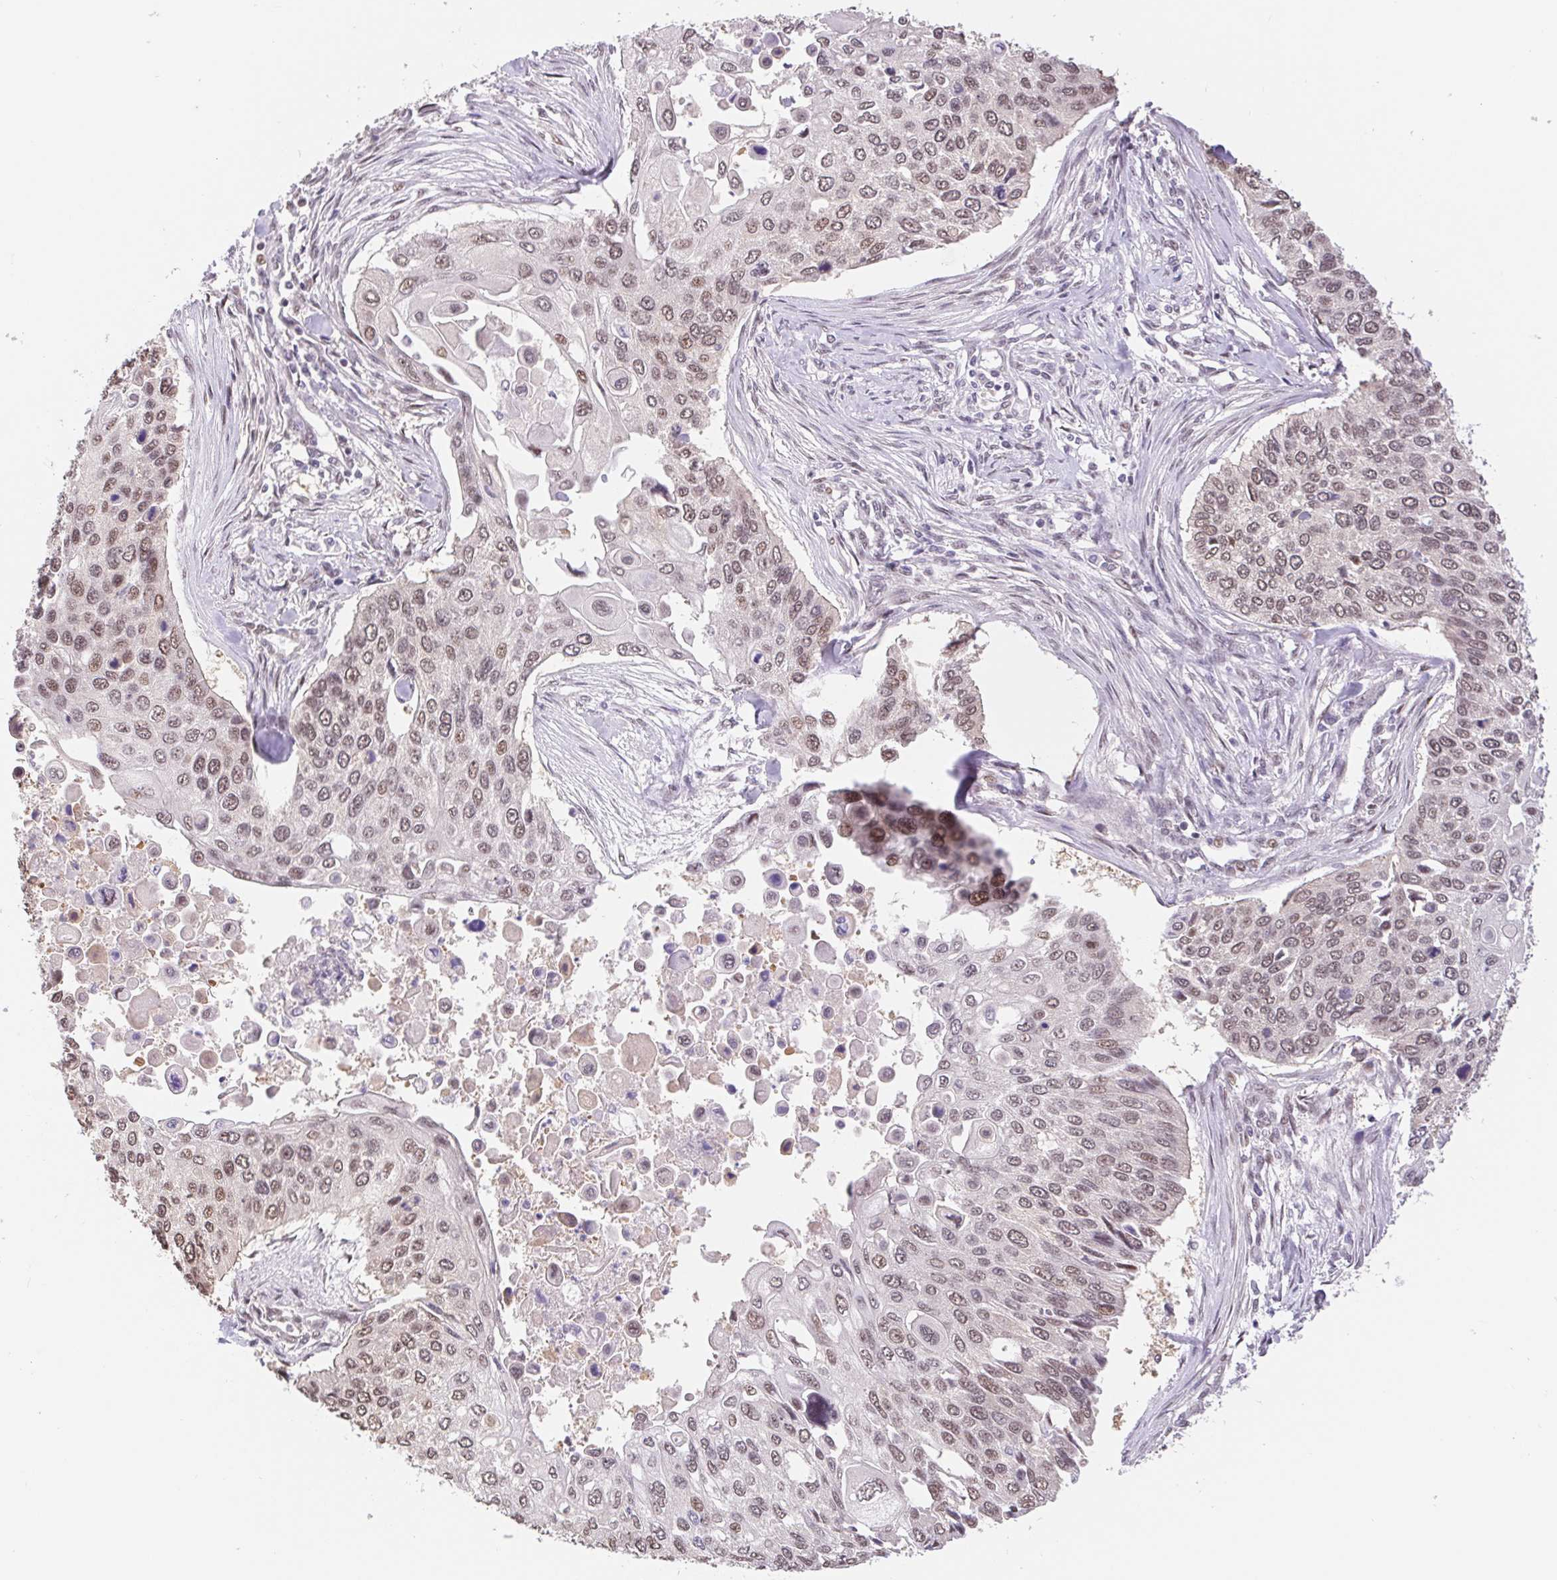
{"staining": {"intensity": "moderate", "quantity": "25%-75%", "location": "nuclear"}, "tissue": "lung cancer", "cell_type": "Tumor cells", "image_type": "cancer", "snomed": [{"axis": "morphology", "description": "Squamous cell carcinoma, NOS"}, {"axis": "morphology", "description": "Squamous cell carcinoma, metastatic, NOS"}, {"axis": "topography", "description": "Lung"}], "caption": "This histopathology image displays immunohistochemistry (IHC) staining of human squamous cell carcinoma (lung), with medium moderate nuclear positivity in approximately 25%-75% of tumor cells.", "gene": "CAND1", "patient": {"sex": "male", "age": 63}}